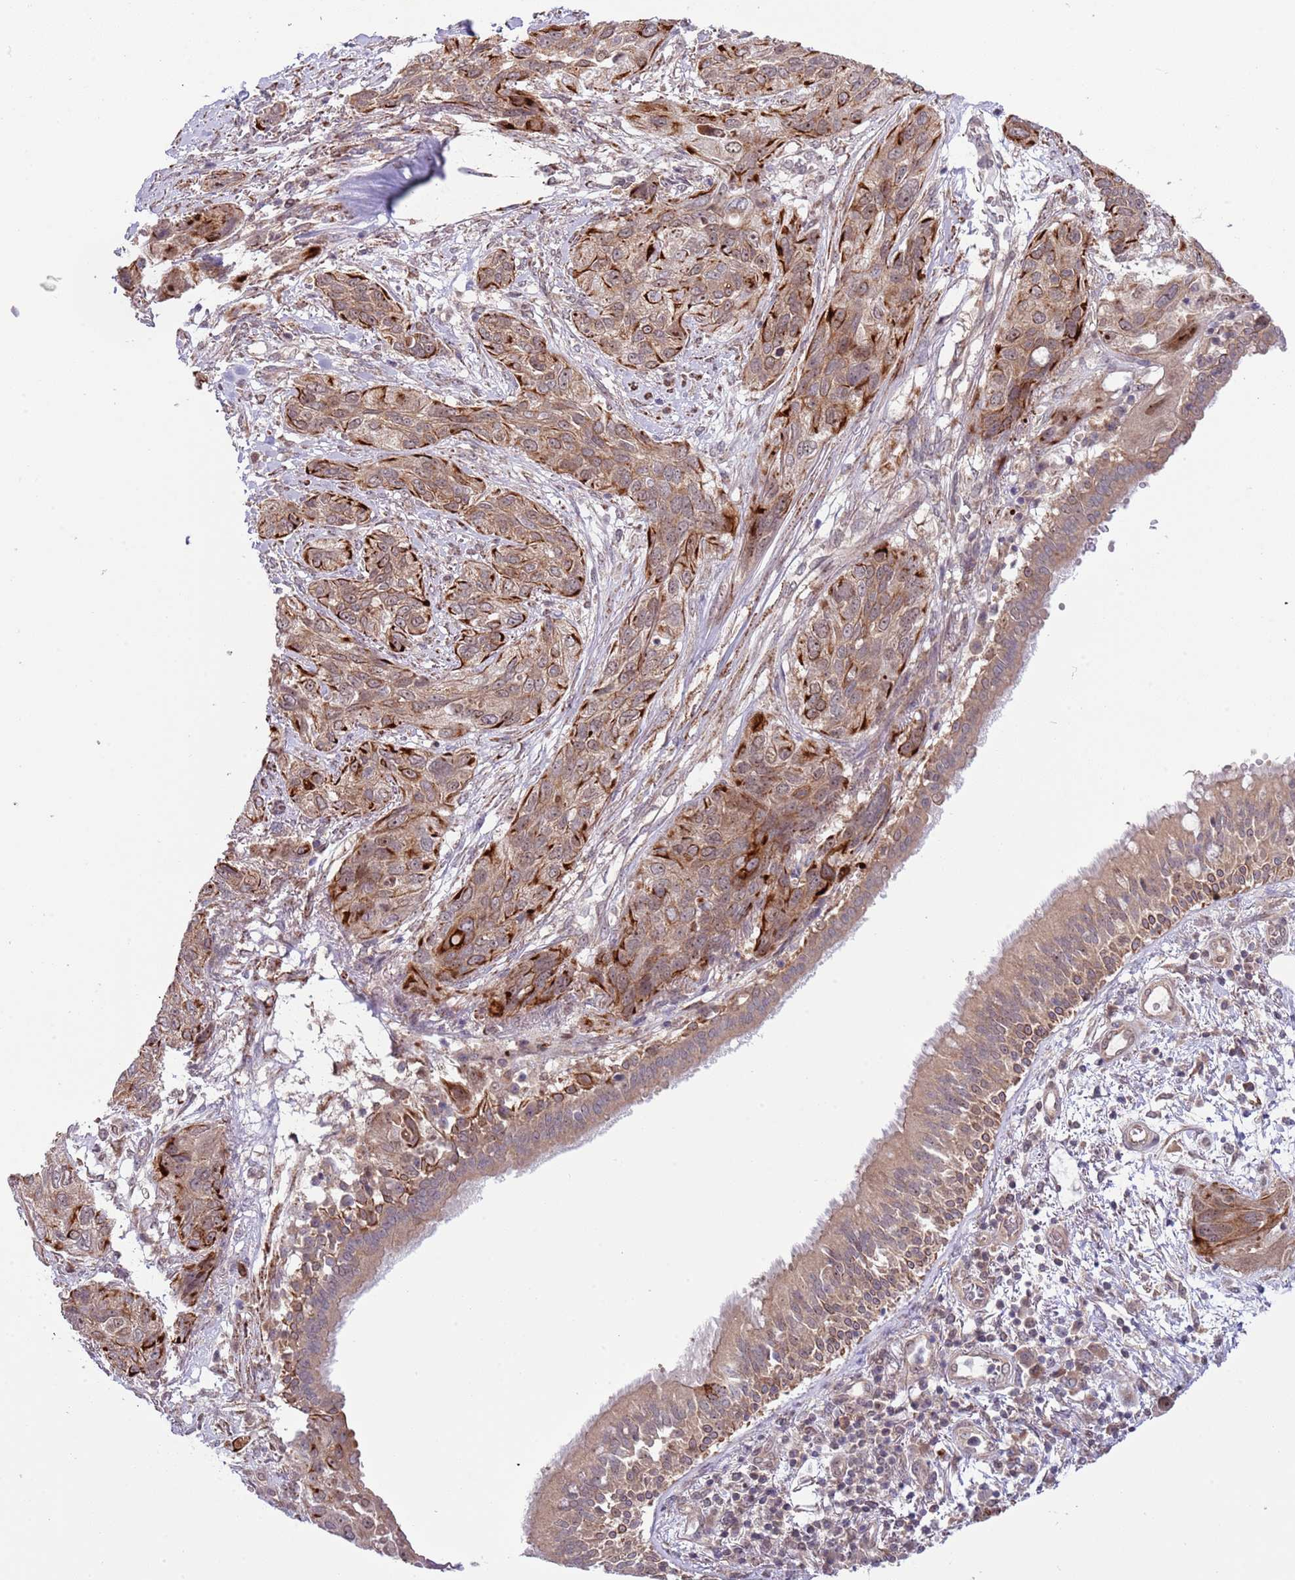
{"staining": {"intensity": "strong", "quantity": "25%-75%", "location": "cytoplasmic/membranous"}, "tissue": "lung cancer", "cell_type": "Tumor cells", "image_type": "cancer", "snomed": [{"axis": "morphology", "description": "Squamous cell carcinoma, NOS"}, {"axis": "topography", "description": "Lung"}], "caption": "Strong cytoplasmic/membranous positivity is seen in approximately 25%-75% of tumor cells in squamous cell carcinoma (lung).", "gene": "CHD1", "patient": {"sex": "female", "age": 70}}